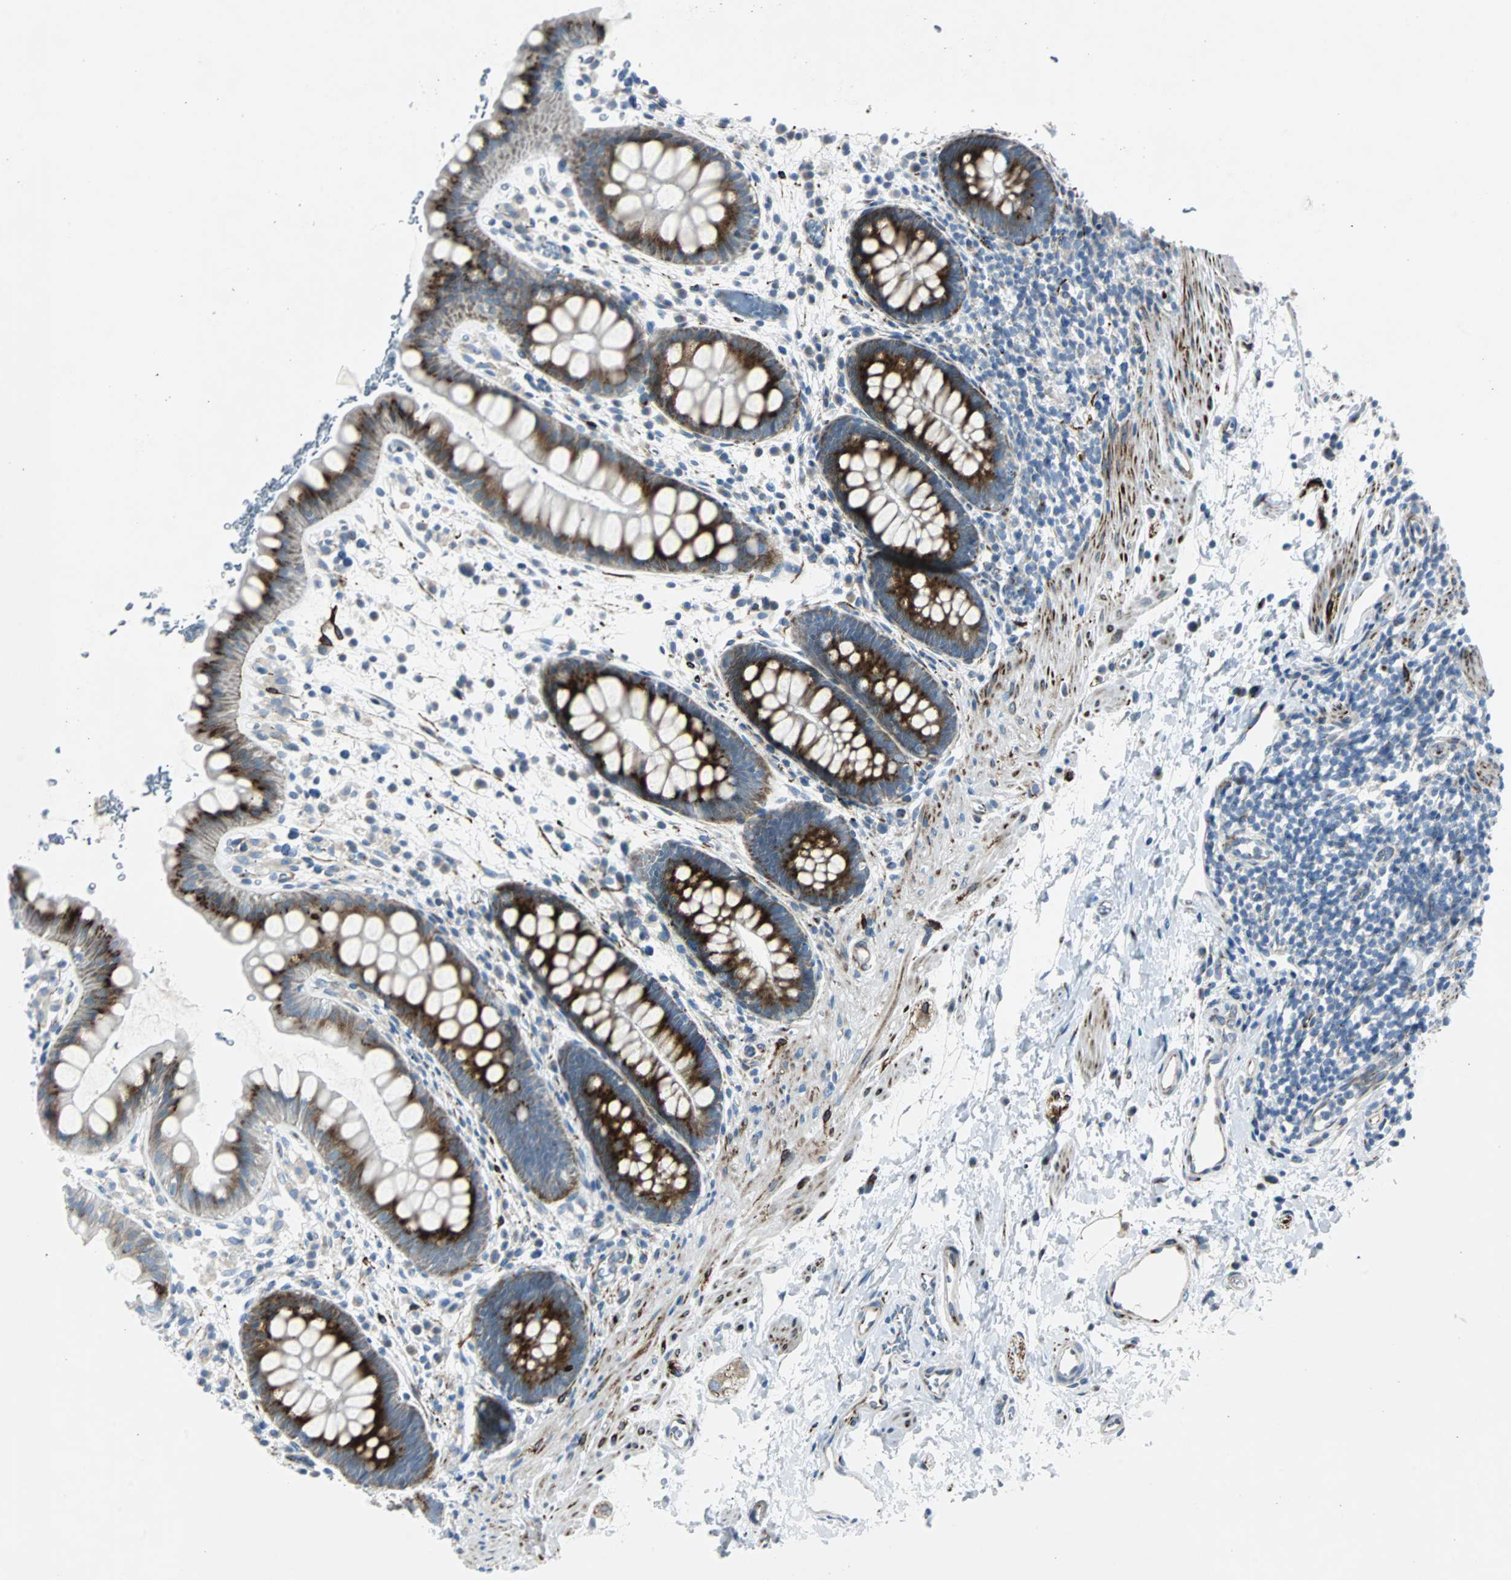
{"staining": {"intensity": "strong", "quantity": ">75%", "location": "cytoplasmic/membranous"}, "tissue": "rectum", "cell_type": "Glandular cells", "image_type": "normal", "snomed": [{"axis": "morphology", "description": "Normal tissue, NOS"}, {"axis": "topography", "description": "Rectum"}], "caption": "A photomicrograph showing strong cytoplasmic/membranous staining in approximately >75% of glandular cells in unremarkable rectum, as visualized by brown immunohistochemical staining.", "gene": "BBC3", "patient": {"sex": "female", "age": 24}}